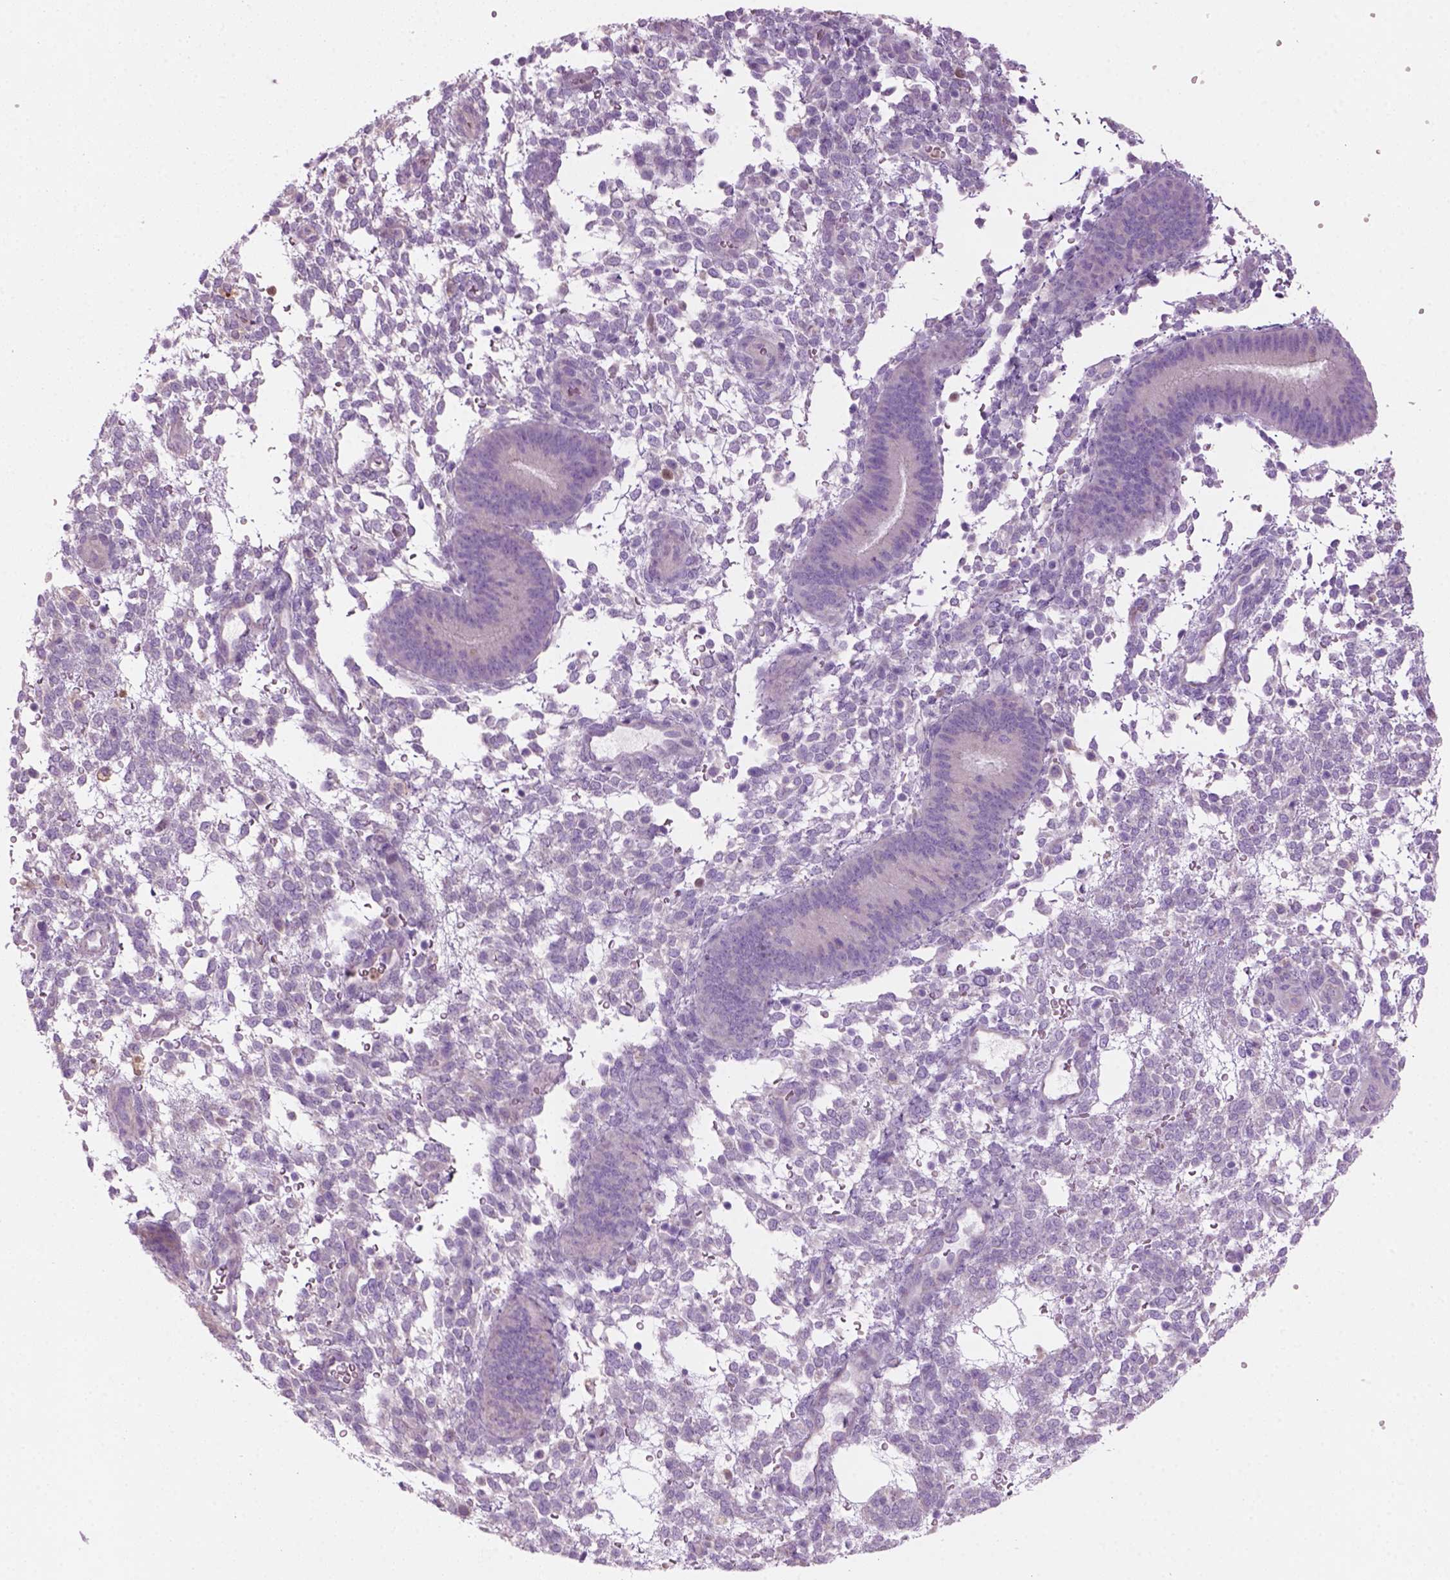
{"staining": {"intensity": "negative", "quantity": "none", "location": "none"}, "tissue": "endometrium", "cell_type": "Cells in endometrial stroma", "image_type": "normal", "snomed": [{"axis": "morphology", "description": "Normal tissue, NOS"}, {"axis": "topography", "description": "Endometrium"}], "caption": "High power microscopy histopathology image of an immunohistochemistry (IHC) image of normal endometrium, revealing no significant staining in cells in endometrial stroma.", "gene": "CD84", "patient": {"sex": "female", "age": 39}}